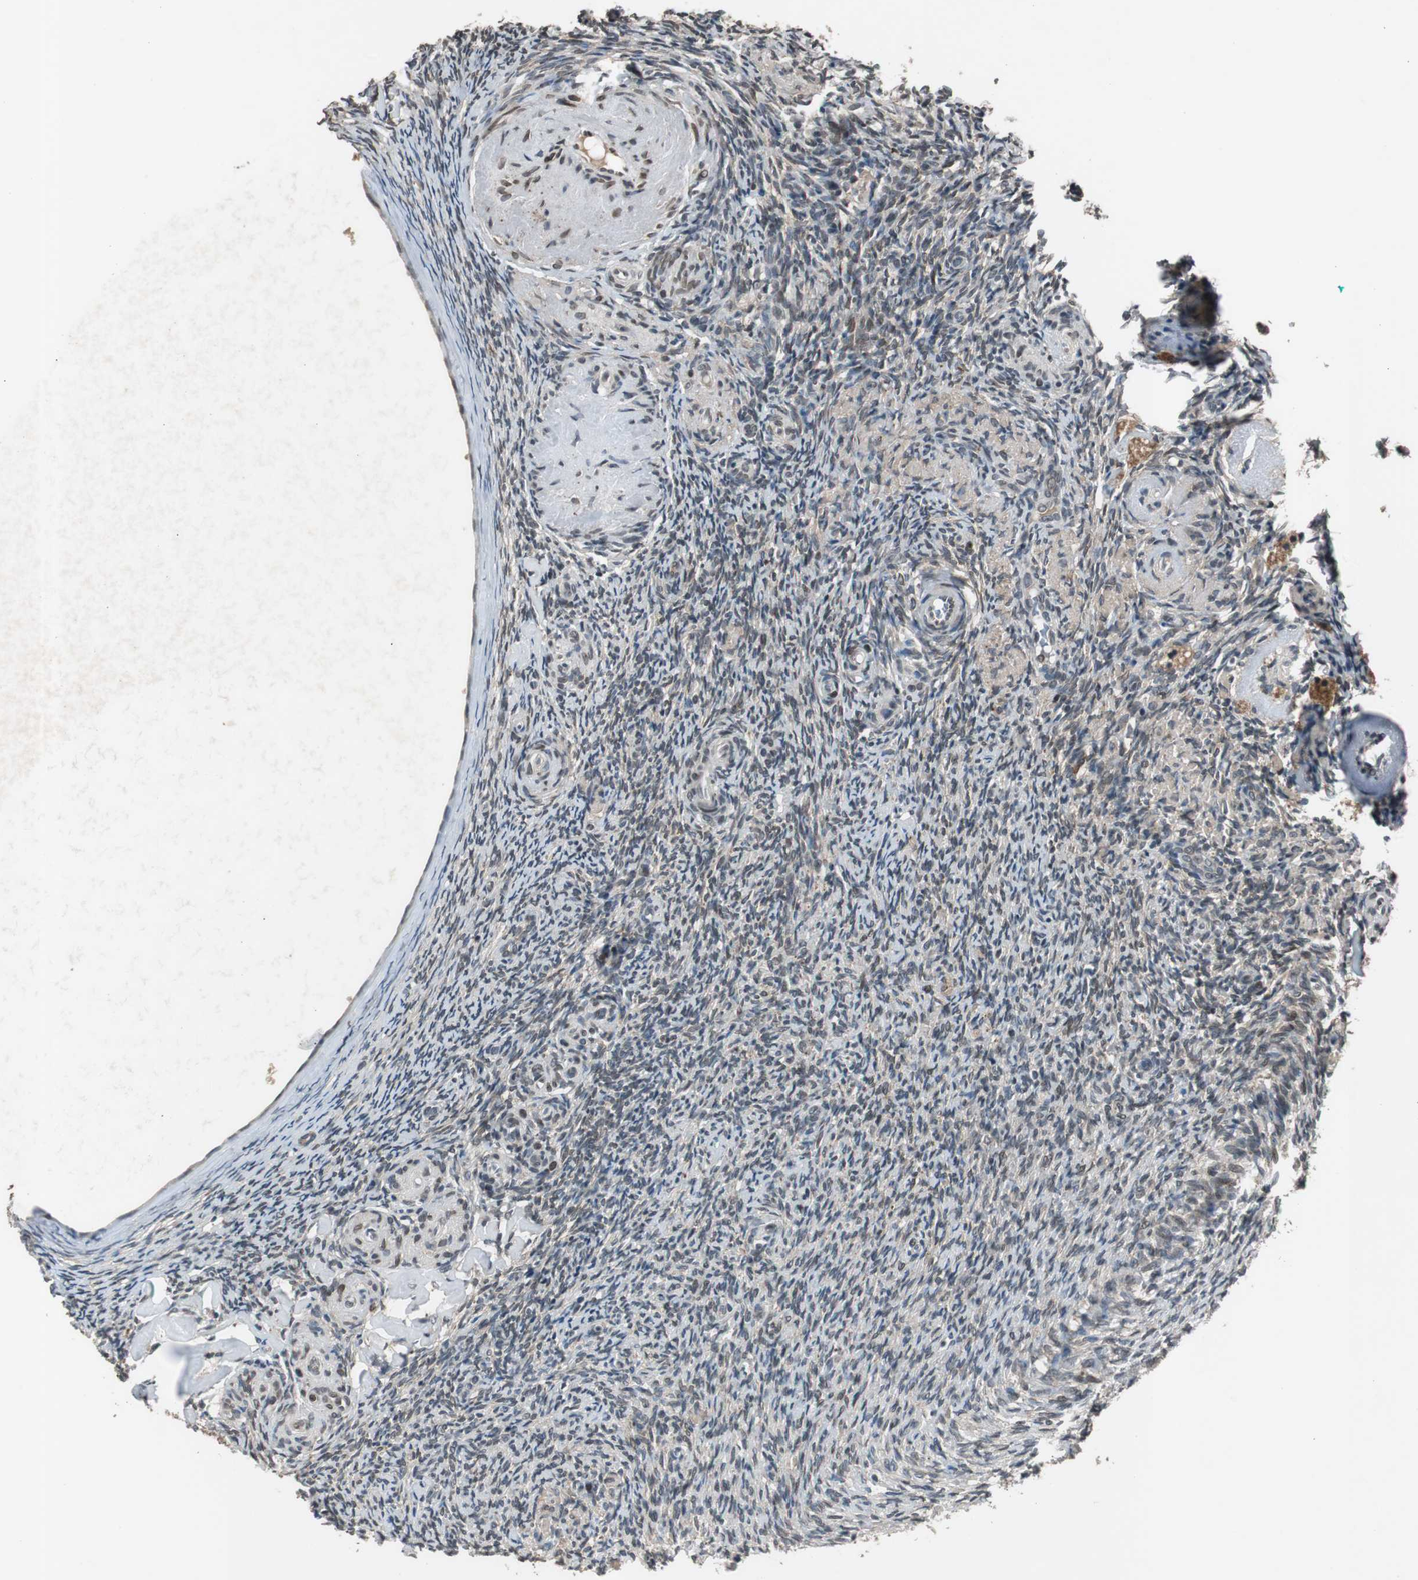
{"staining": {"intensity": "moderate", "quantity": "25%-75%", "location": "nuclear"}, "tissue": "ovary", "cell_type": "Ovarian stroma cells", "image_type": "normal", "snomed": [{"axis": "morphology", "description": "Normal tissue, NOS"}, {"axis": "topography", "description": "Ovary"}], "caption": "Ovary stained for a protein displays moderate nuclear positivity in ovarian stroma cells. (DAB = brown stain, brightfield microscopy at high magnification).", "gene": "BOLA1", "patient": {"sex": "female", "age": 60}}